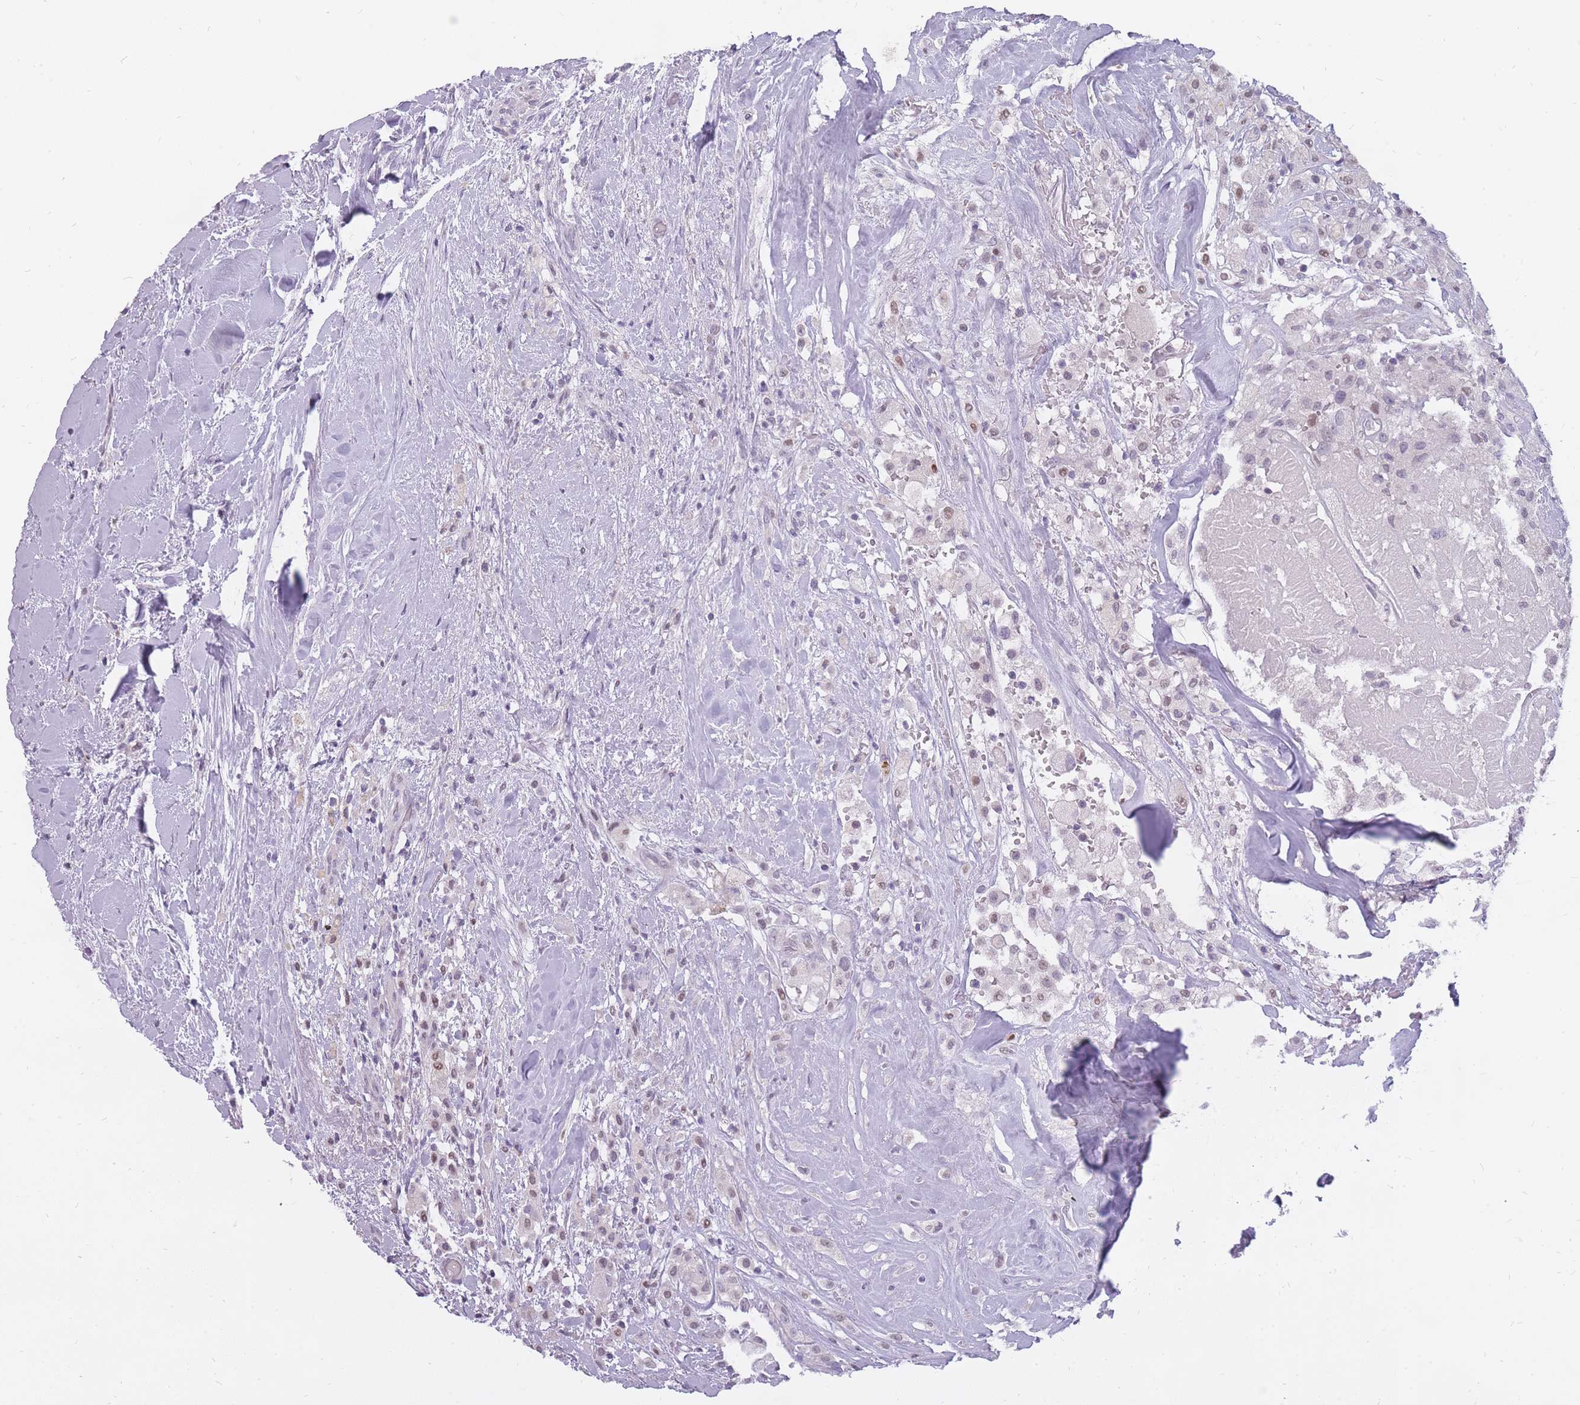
{"staining": {"intensity": "weak", "quantity": "25%-75%", "location": "nuclear"}, "tissue": "thyroid cancer", "cell_type": "Tumor cells", "image_type": "cancer", "snomed": [{"axis": "morphology", "description": "Normal tissue, NOS"}, {"axis": "morphology", "description": "Papillary adenocarcinoma, NOS"}, {"axis": "topography", "description": "Thyroid gland"}], "caption": "Immunohistochemical staining of papillary adenocarcinoma (thyroid) reveals weak nuclear protein staining in approximately 25%-75% of tumor cells.", "gene": "POMZP3", "patient": {"sex": "female", "age": 59}}